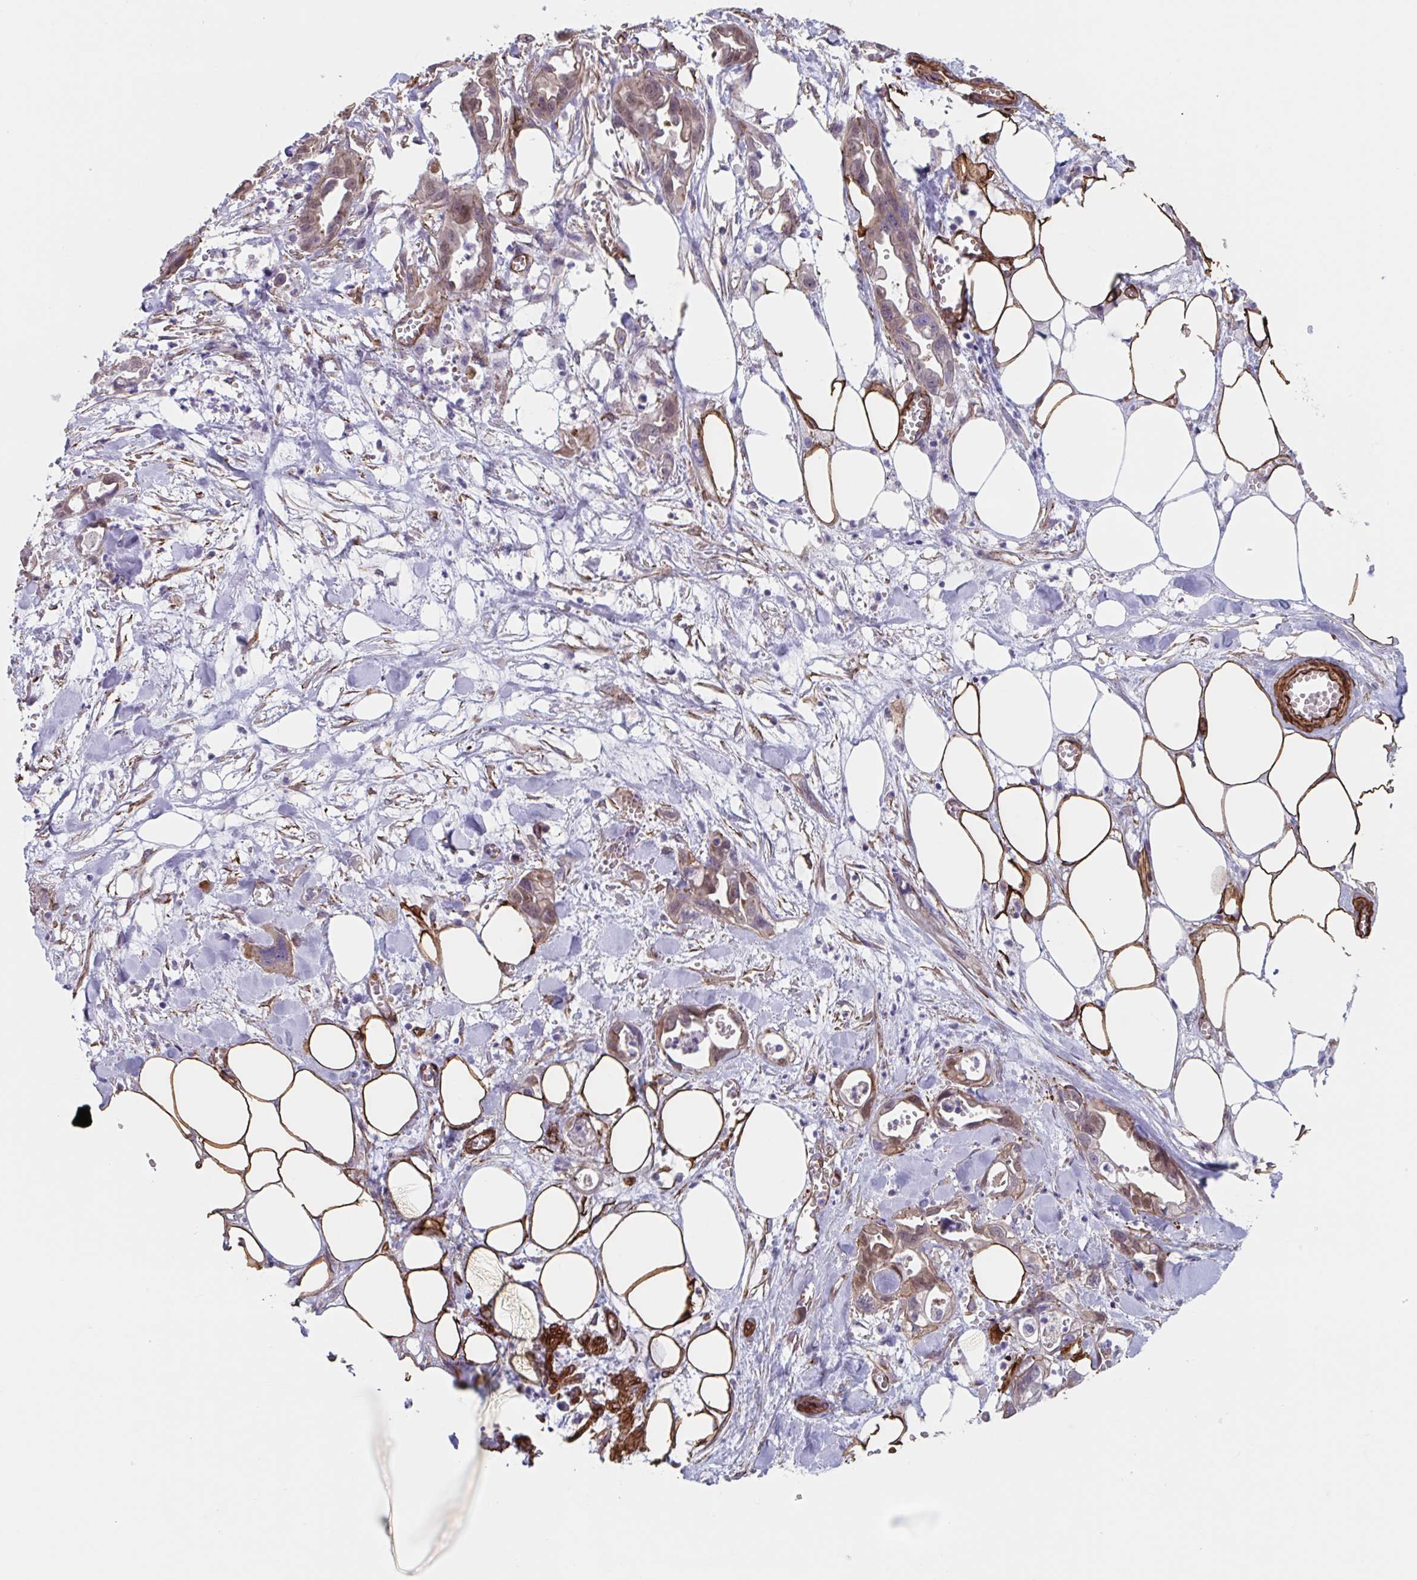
{"staining": {"intensity": "weak", "quantity": ">75%", "location": "cytoplasmic/membranous,nuclear"}, "tissue": "pancreatic cancer", "cell_type": "Tumor cells", "image_type": "cancer", "snomed": [{"axis": "morphology", "description": "Adenocarcinoma, NOS"}, {"axis": "topography", "description": "Pancreas"}], "caption": "A high-resolution histopathology image shows immunohistochemistry (IHC) staining of pancreatic cancer, which reveals weak cytoplasmic/membranous and nuclear staining in approximately >75% of tumor cells. (brown staining indicates protein expression, while blue staining denotes nuclei).", "gene": "CITED4", "patient": {"sex": "female", "age": 73}}